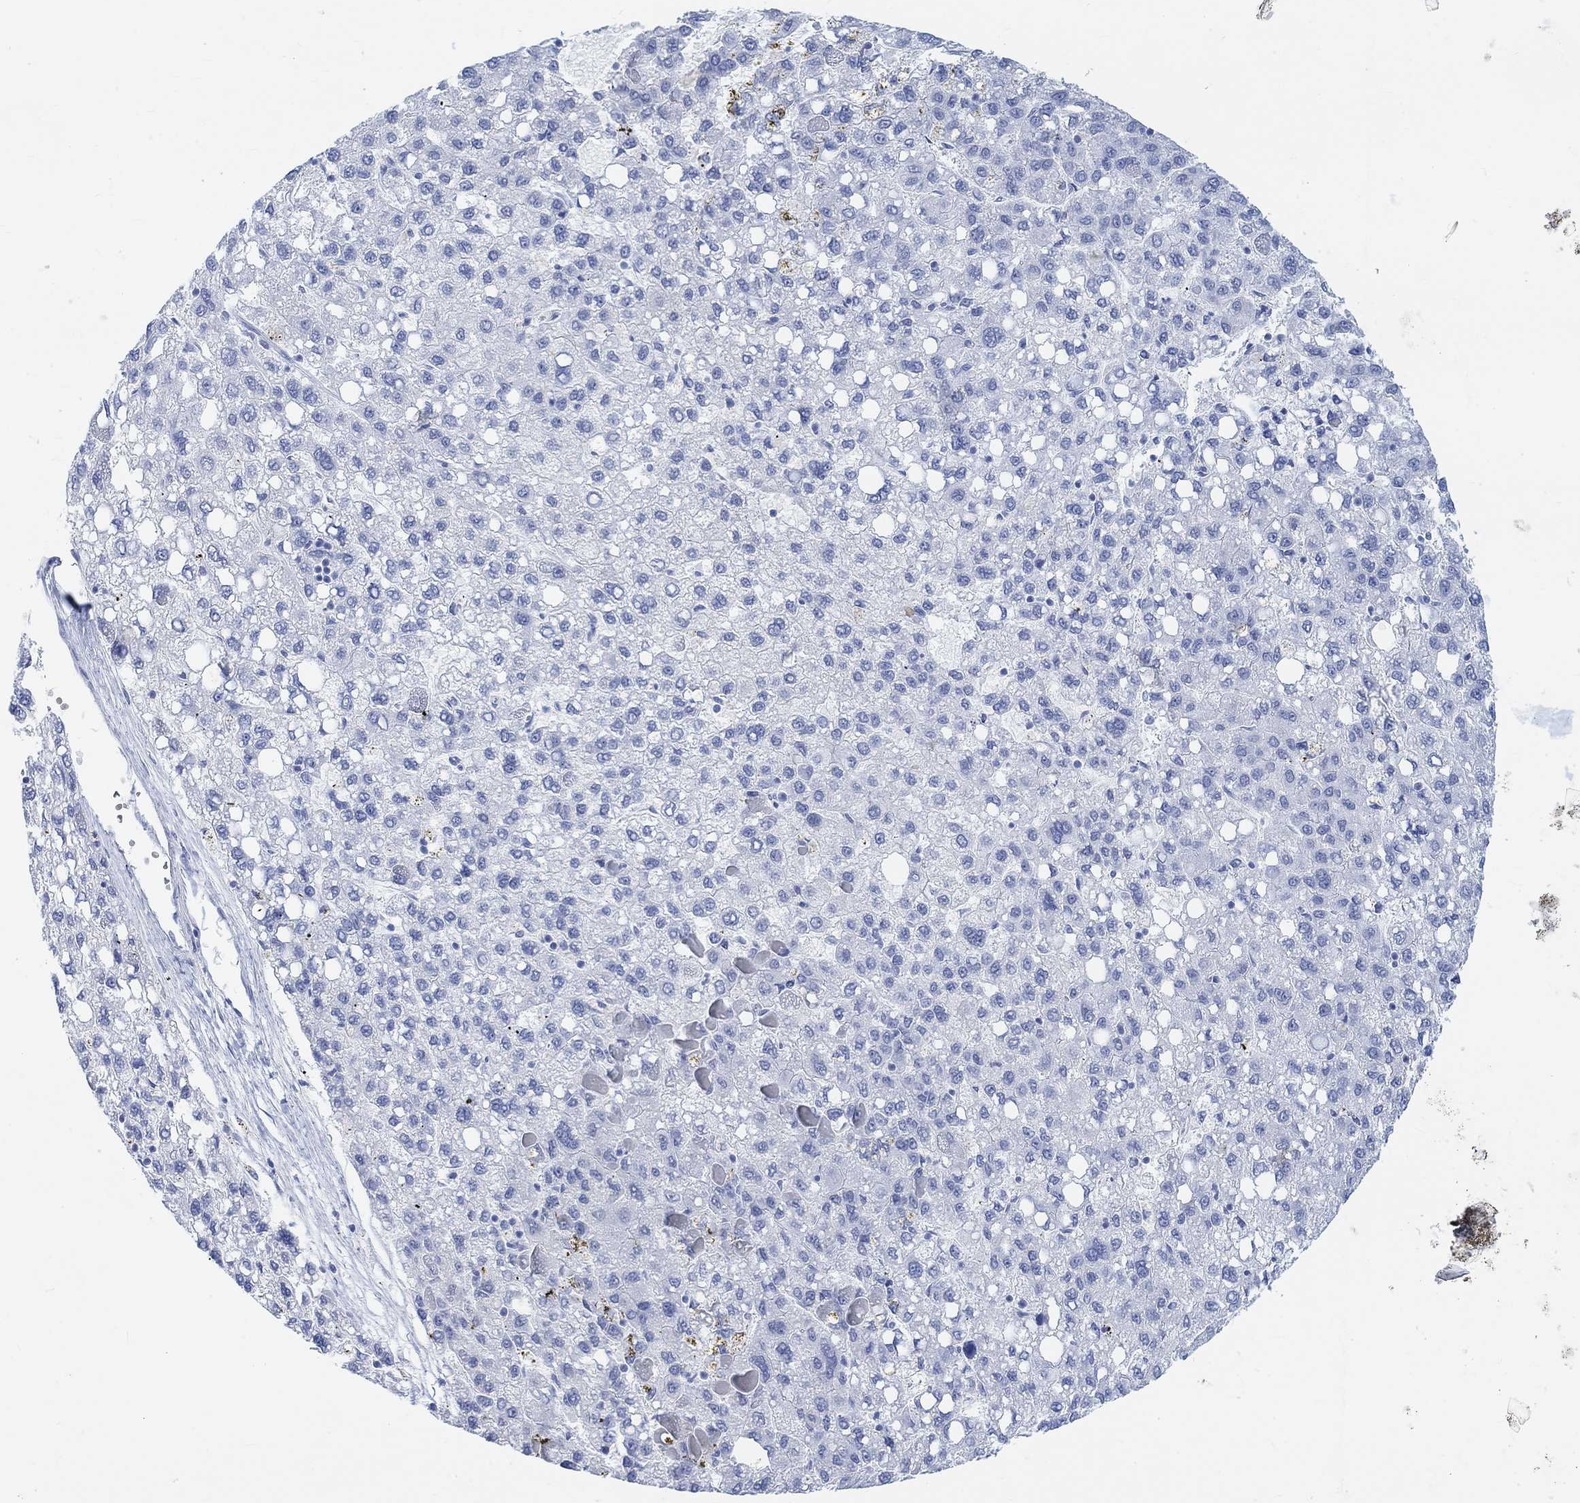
{"staining": {"intensity": "negative", "quantity": "none", "location": "none"}, "tissue": "liver cancer", "cell_type": "Tumor cells", "image_type": "cancer", "snomed": [{"axis": "morphology", "description": "Carcinoma, Hepatocellular, NOS"}, {"axis": "topography", "description": "Liver"}], "caption": "Tumor cells show no significant protein positivity in liver cancer.", "gene": "ENO4", "patient": {"sex": "female", "age": 82}}